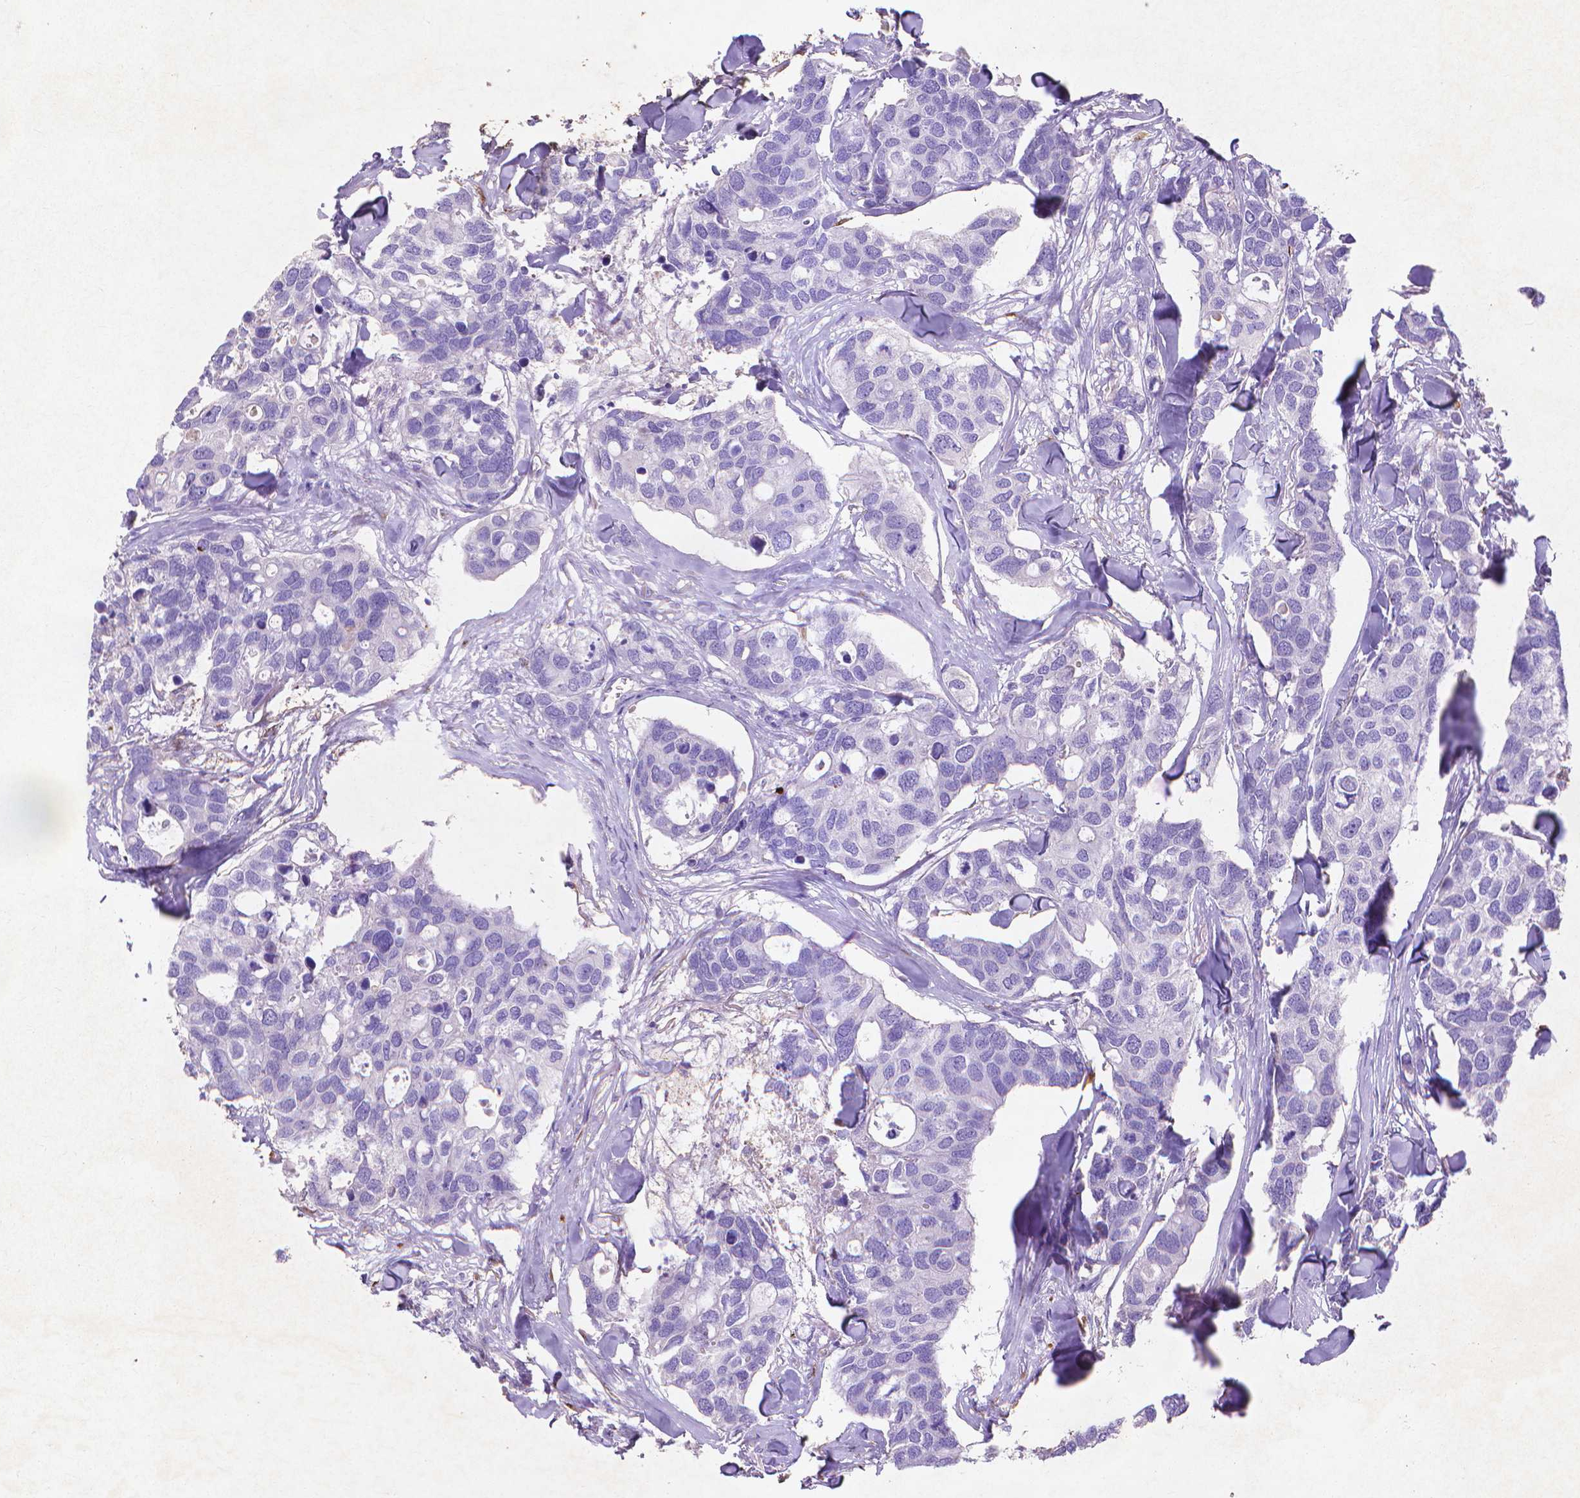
{"staining": {"intensity": "negative", "quantity": "none", "location": "none"}, "tissue": "breast cancer", "cell_type": "Tumor cells", "image_type": "cancer", "snomed": [{"axis": "morphology", "description": "Duct carcinoma"}, {"axis": "topography", "description": "Breast"}], "caption": "High magnification brightfield microscopy of breast invasive ductal carcinoma stained with DAB (brown) and counterstained with hematoxylin (blue): tumor cells show no significant staining.", "gene": "MMP11", "patient": {"sex": "female", "age": 83}}